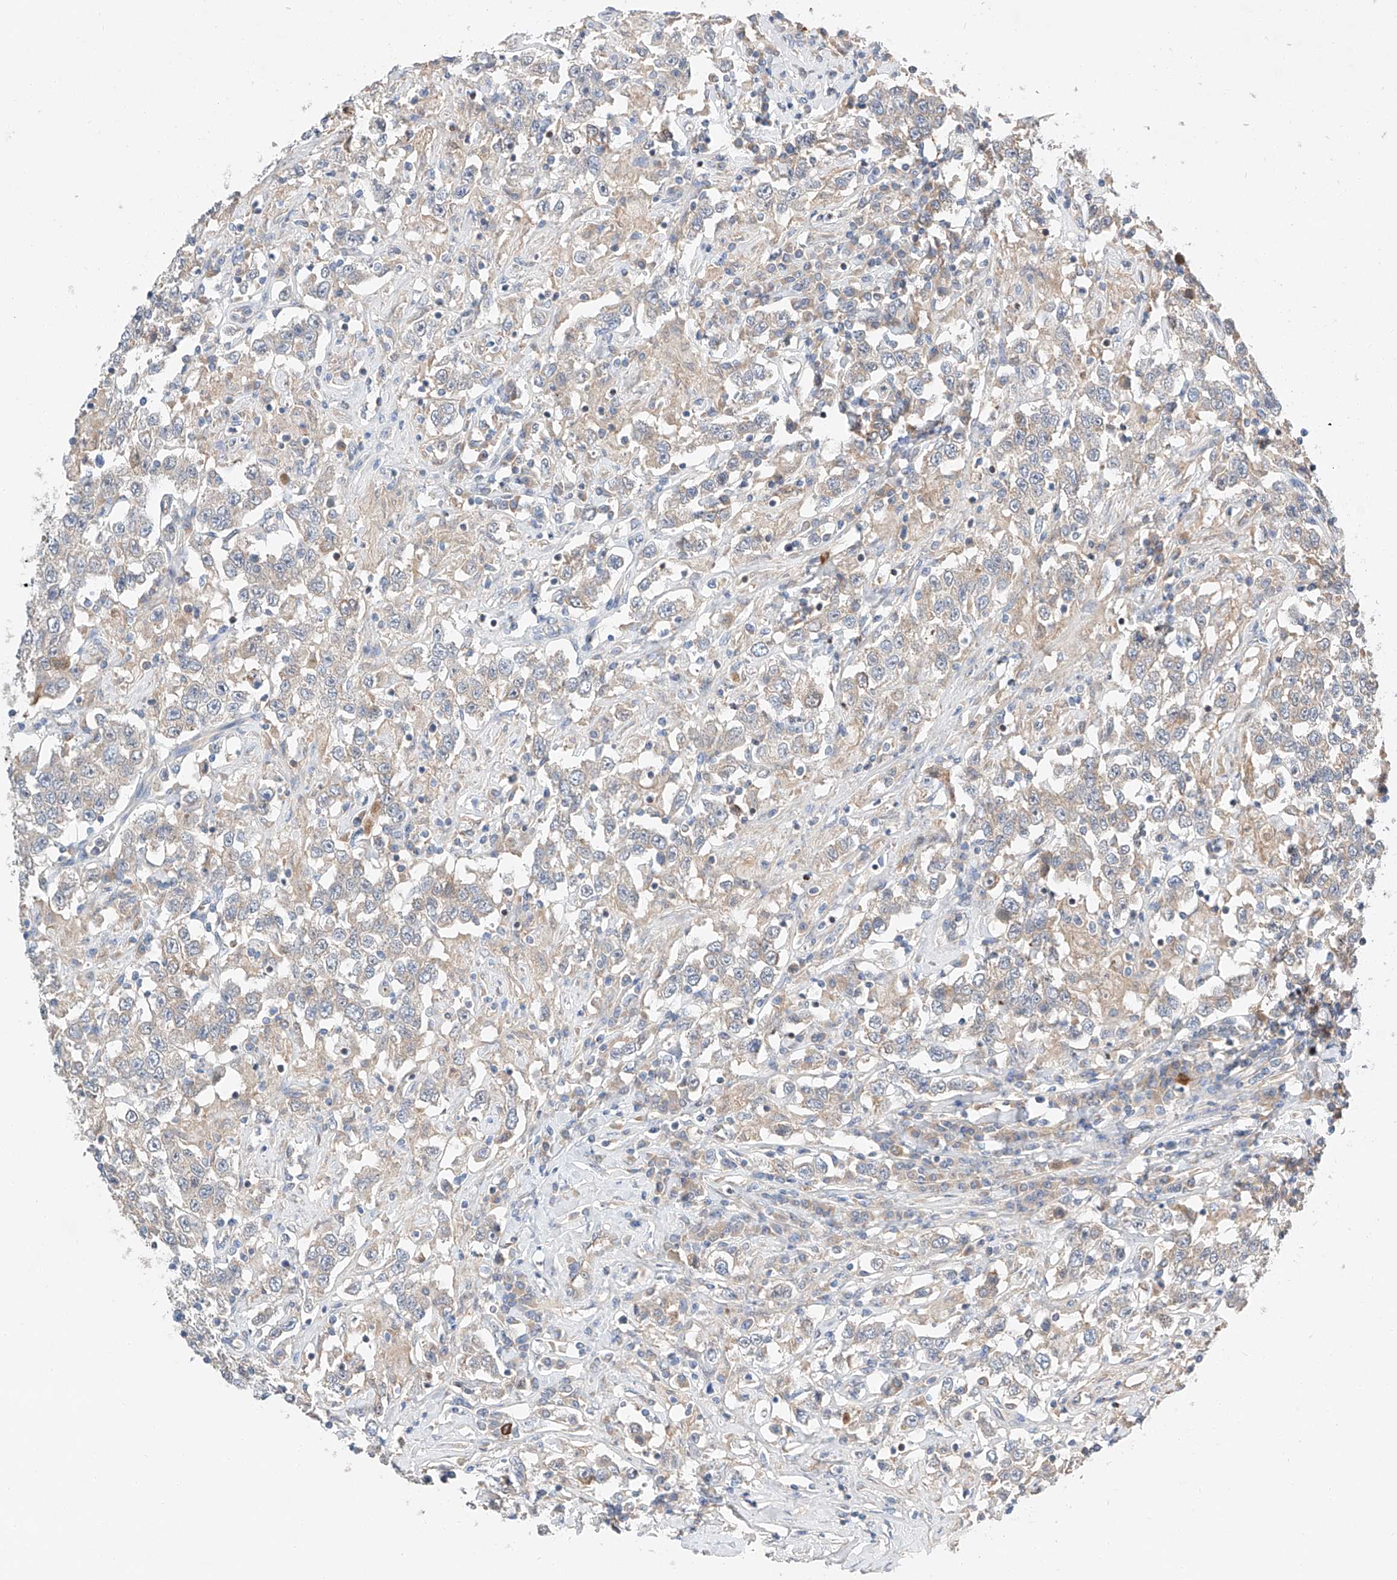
{"staining": {"intensity": "weak", "quantity": "<25%", "location": "cytoplasmic/membranous"}, "tissue": "testis cancer", "cell_type": "Tumor cells", "image_type": "cancer", "snomed": [{"axis": "morphology", "description": "Seminoma, NOS"}, {"axis": "topography", "description": "Testis"}], "caption": "This micrograph is of testis cancer stained with IHC to label a protein in brown with the nuclei are counter-stained blue. There is no staining in tumor cells.", "gene": "RUSC1", "patient": {"sex": "male", "age": 41}}